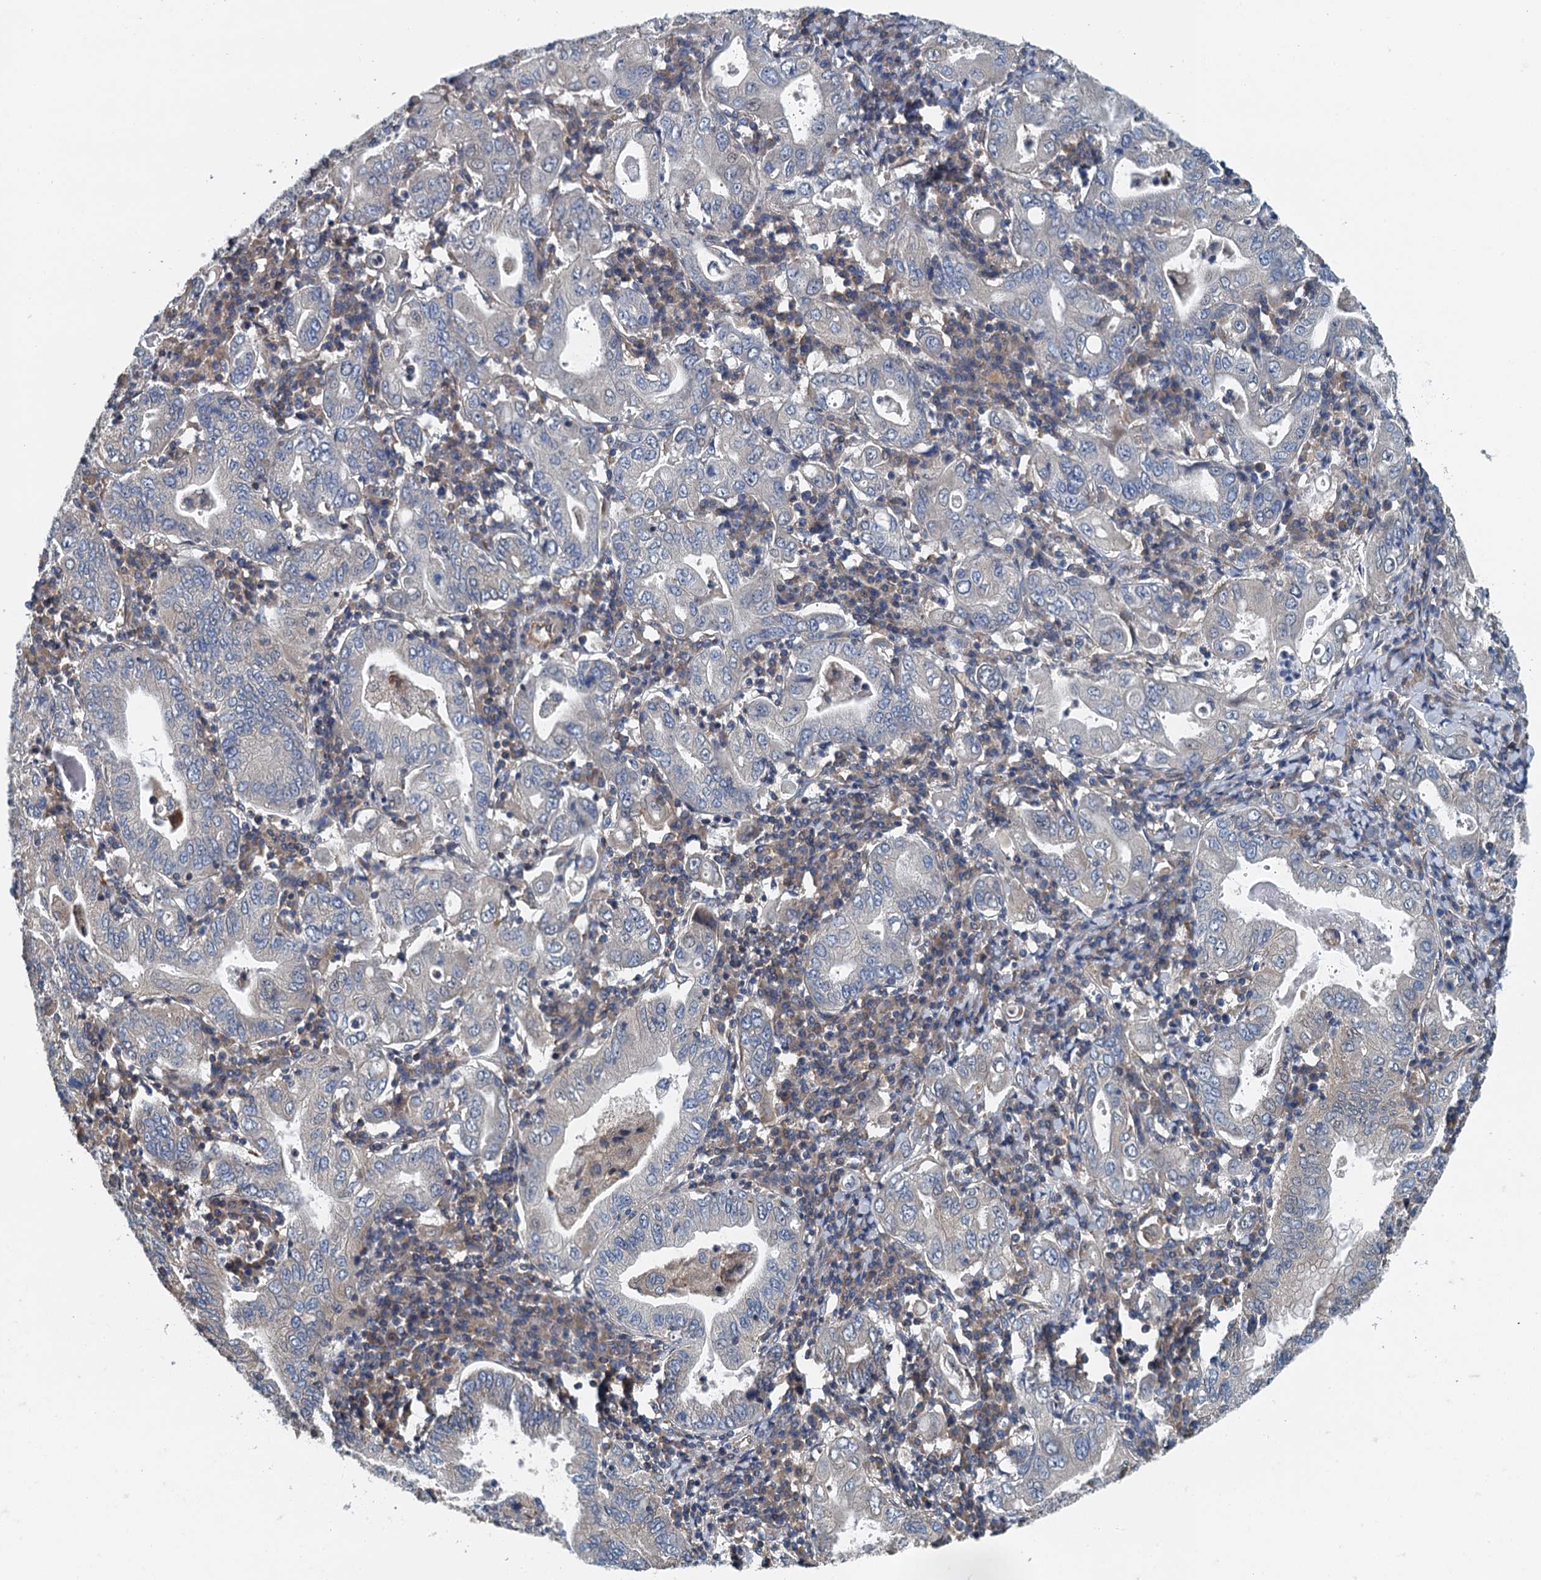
{"staining": {"intensity": "negative", "quantity": "none", "location": "none"}, "tissue": "stomach cancer", "cell_type": "Tumor cells", "image_type": "cancer", "snomed": [{"axis": "morphology", "description": "Normal tissue, NOS"}, {"axis": "morphology", "description": "Adenocarcinoma, NOS"}, {"axis": "topography", "description": "Esophagus"}, {"axis": "topography", "description": "Stomach, upper"}, {"axis": "topography", "description": "Peripheral nerve tissue"}], "caption": "This is a photomicrograph of IHC staining of stomach adenocarcinoma, which shows no expression in tumor cells.", "gene": "PPP1R14D", "patient": {"sex": "male", "age": 62}}